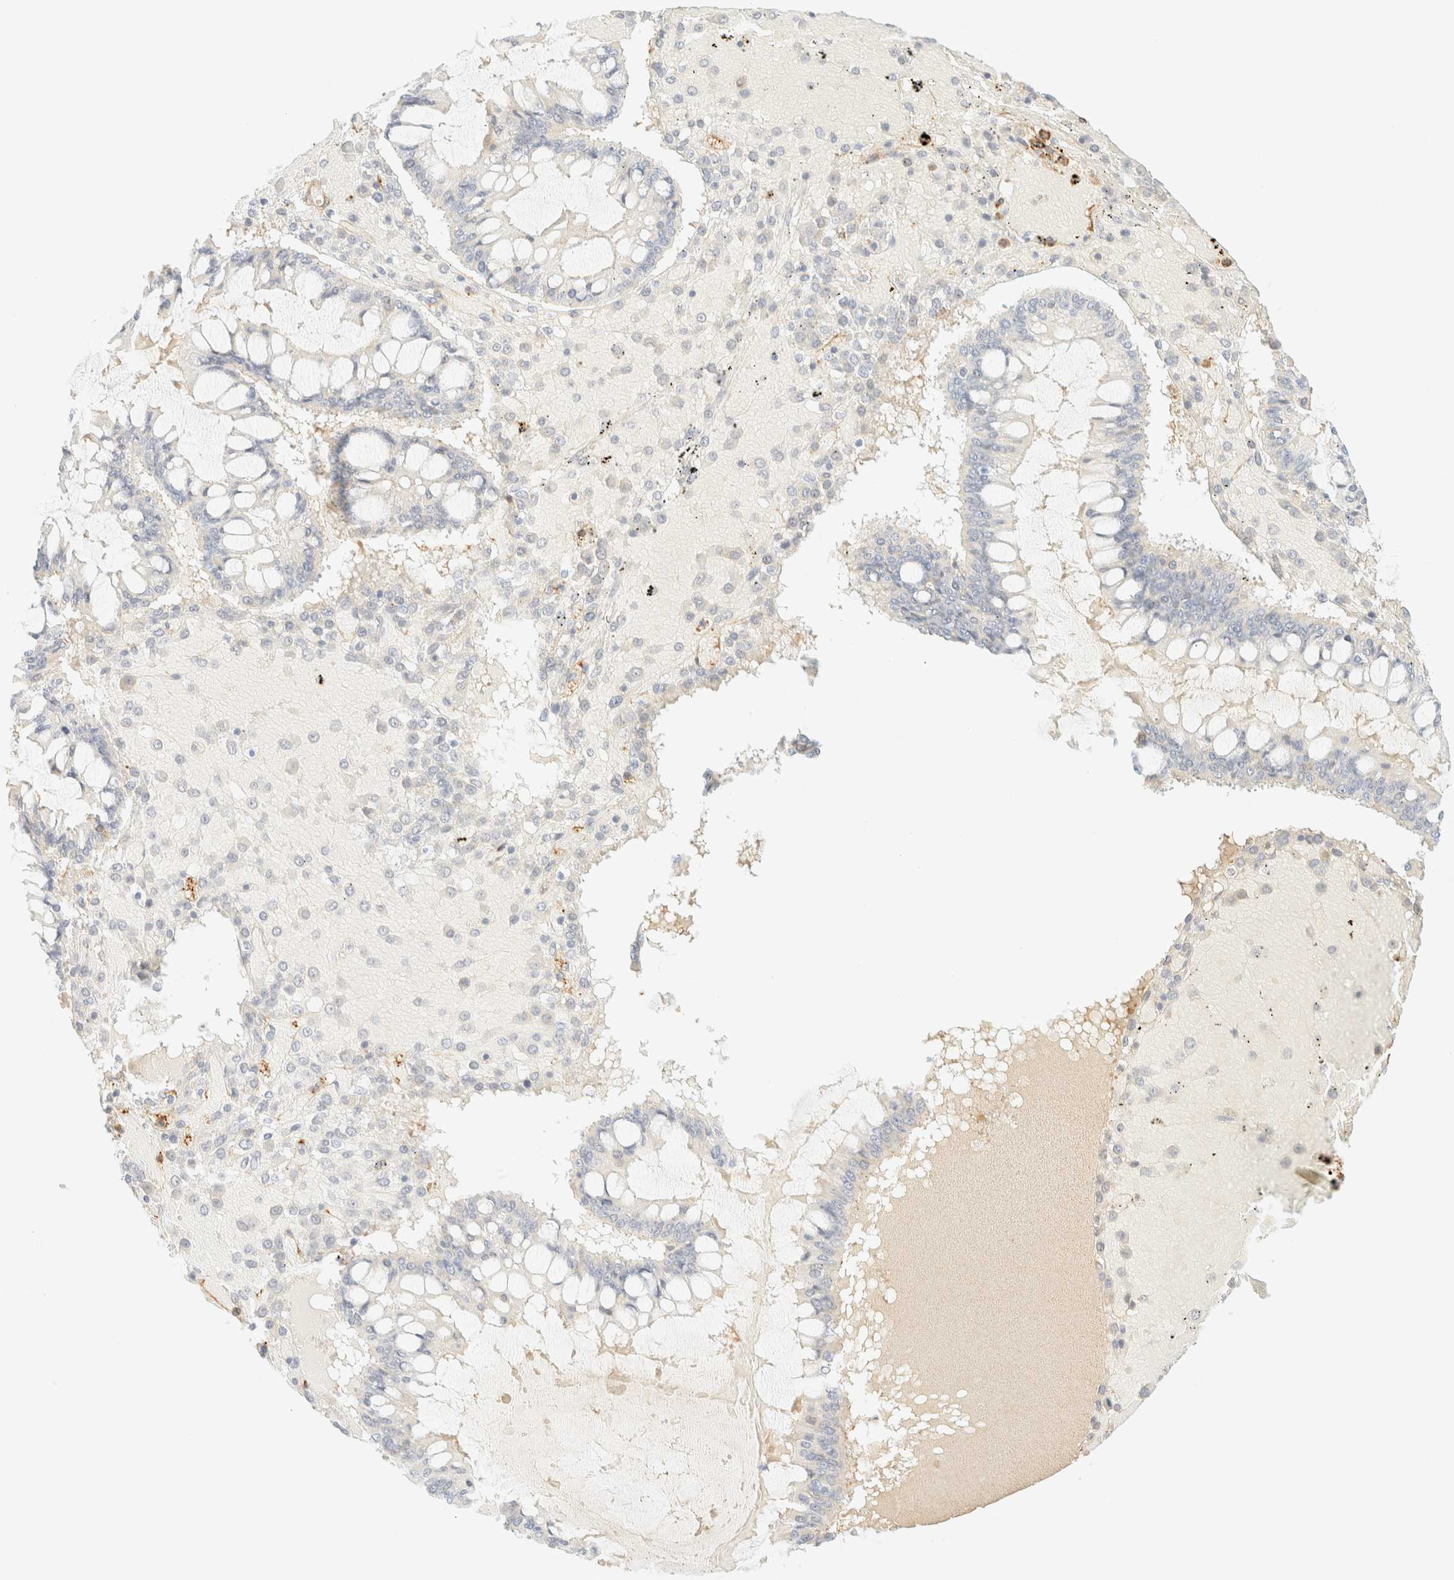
{"staining": {"intensity": "negative", "quantity": "none", "location": "none"}, "tissue": "ovarian cancer", "cell_type": "Tumor cells", "image_type": "cancer", "snomed": [{"axis": "morphology", "description": "Cystadenocarcinoma, mucinous, NOS"}, {"axis": "topography", "description": "Ovary"}], "caption": "Immunohistochemistry (IHC) micrograph of neoplastic tissue: human ovarian cancer (mucinous cystadenocarcinoma) stained with DAB (3,3'-diaminobenzidine) reveals no significant protein positivity in tumor cells. (IHC, brightfield microscopy, high magnification).", "gene": "OTOP2", "patient": {"sex": "female", "age": 73}}